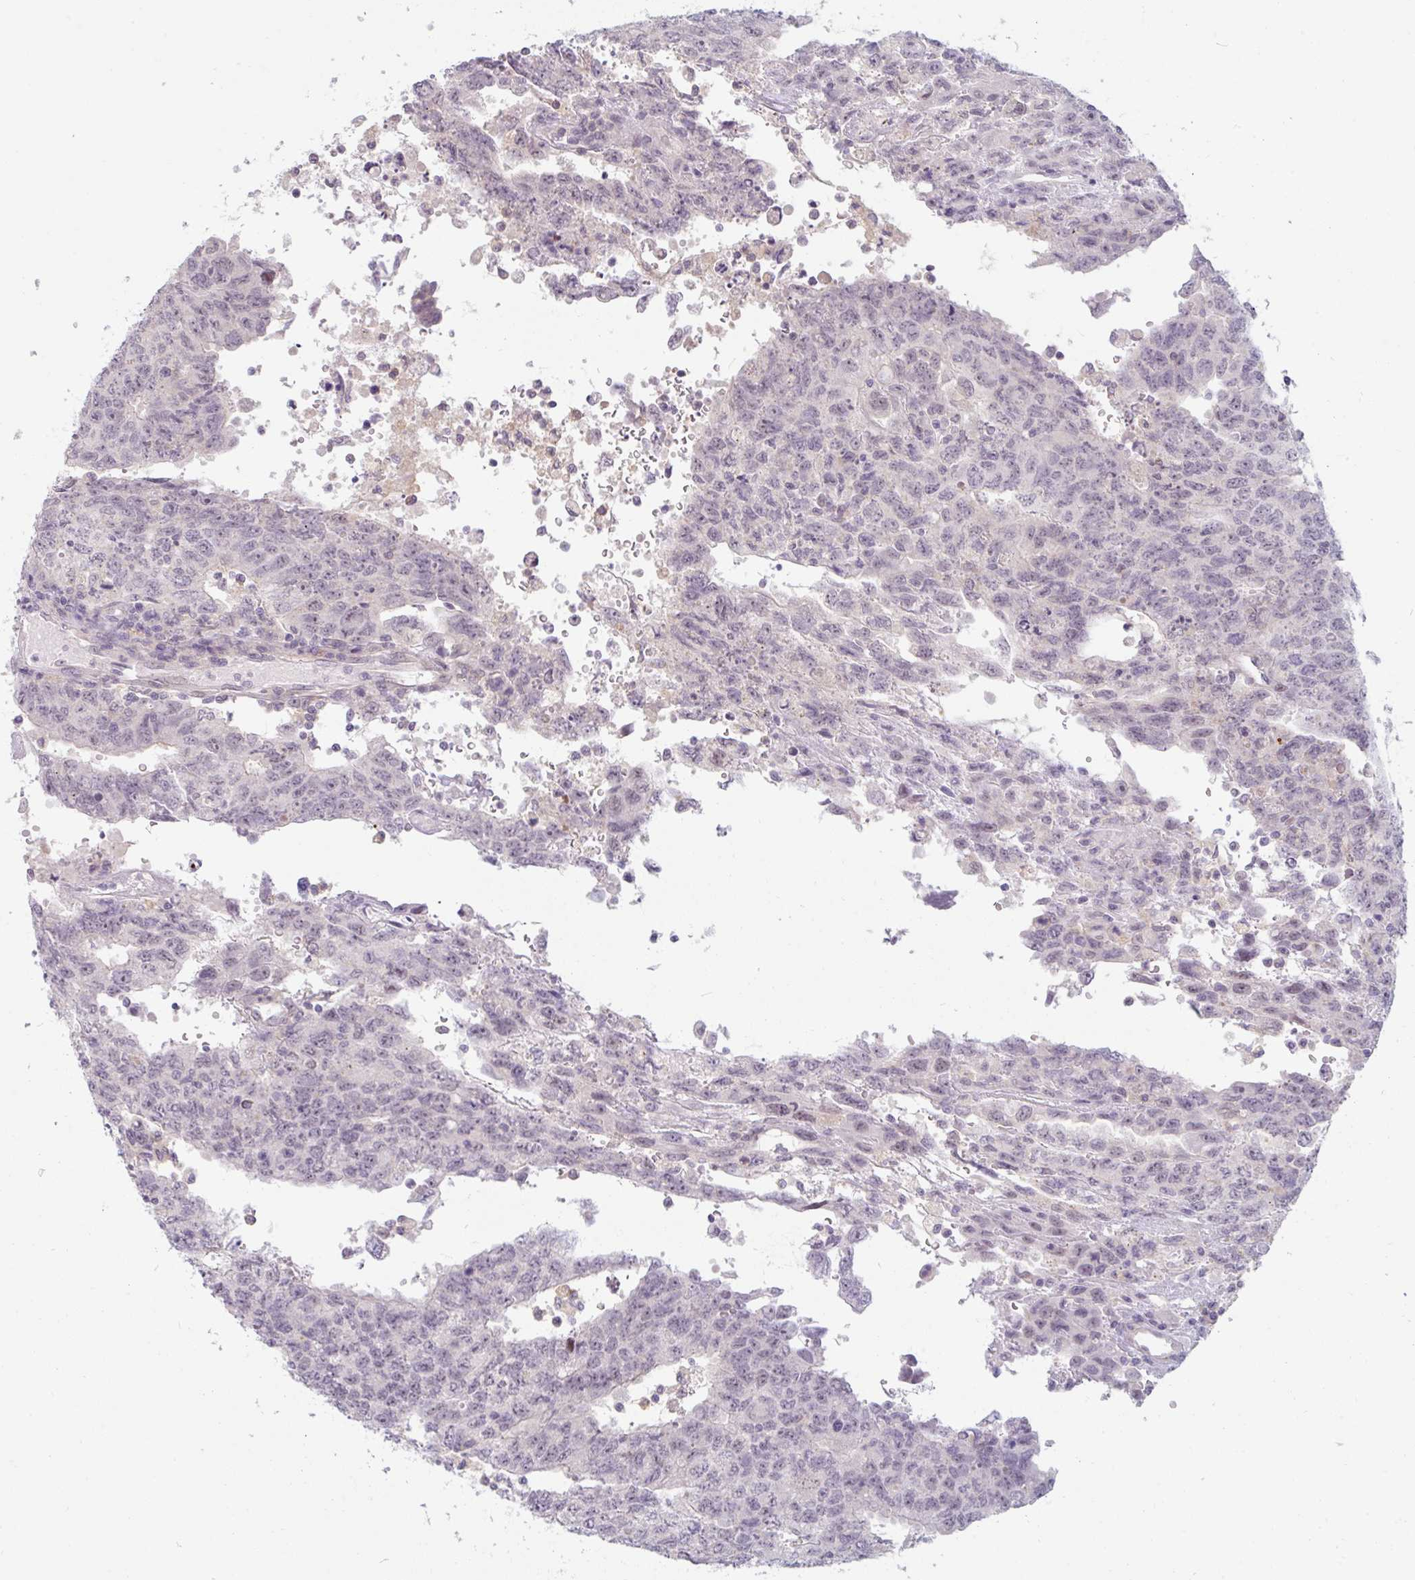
{"staining": {"intensity": "weak", "quantity": "<25%", "location": "nuclear"}, "tissue": "testis cancer", "cell_type": "Tumor cells", "image_type": "cancer", "snomed": [{"axis": "morphology", "description": "Carcinoma, Embryonal, NOS"}, {"axis": "topography", "description": "Testis"}], "caption": "The histopathology image displays no significant expression in tumor cells of testis cancer.", "gene": "PPFIA4", "patient": {"sex": "male", "age": 34}}